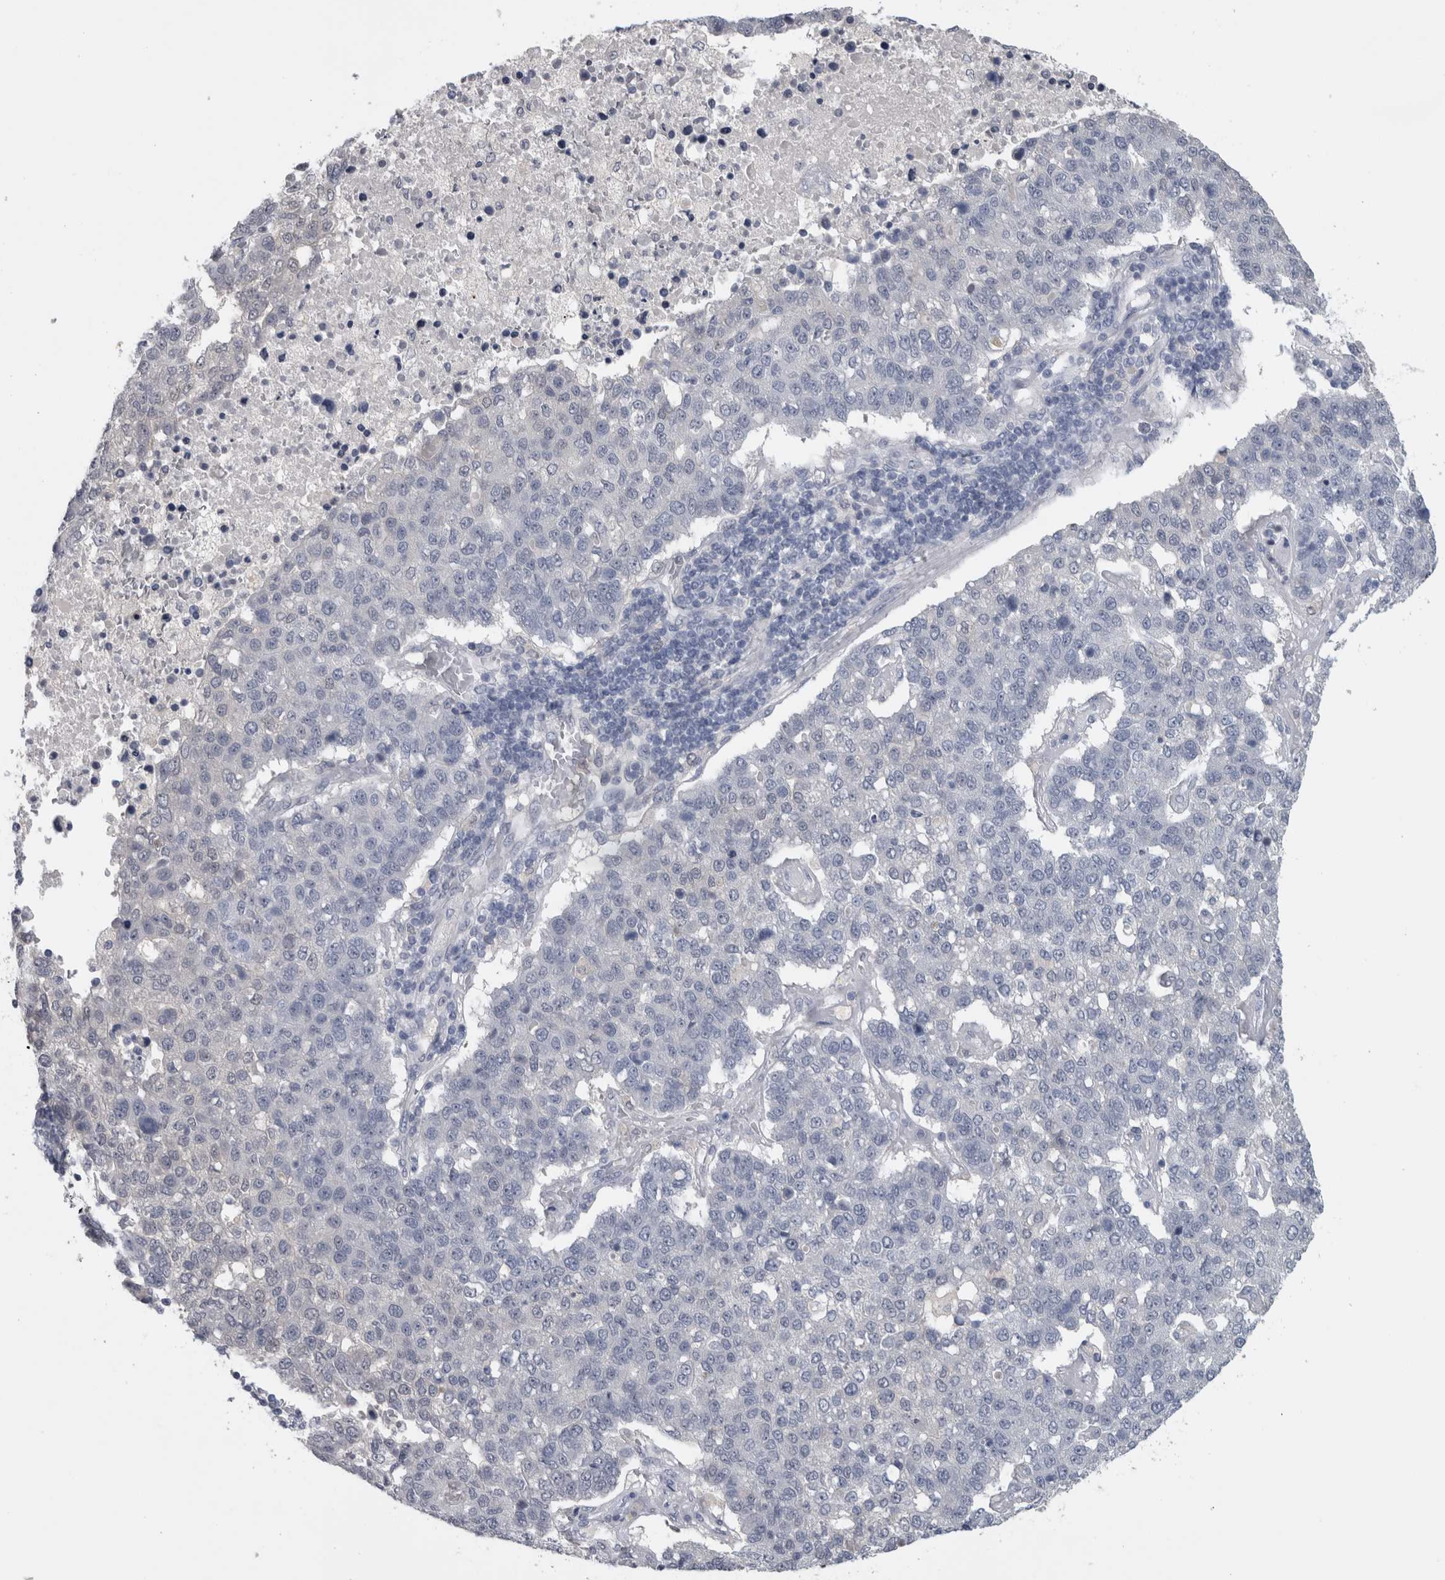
{"staining": {"intensity": "negative", "quantity": "none", "location": "none"}, "tissue": "pancreatic cancer", "cell_type": "Tumor cells", "image_type": "cancer", "snomed": [{"axis": "morphology", "description": "Adenocarcinoma, NOS"}, {"axis": "topography", "description": "Pancreas"}], "caption": "IHC of pancreatic cancer (adenocarcinoma) displays no positivity in tumor cells. The staining was performed using DAB to visualize the protein expression in brown, while the nuclei were stained in blue with hematoxylin (Magnification: 20x).", "gene": "NAPRT", "patient": {"sex": "female", "age": 61}}